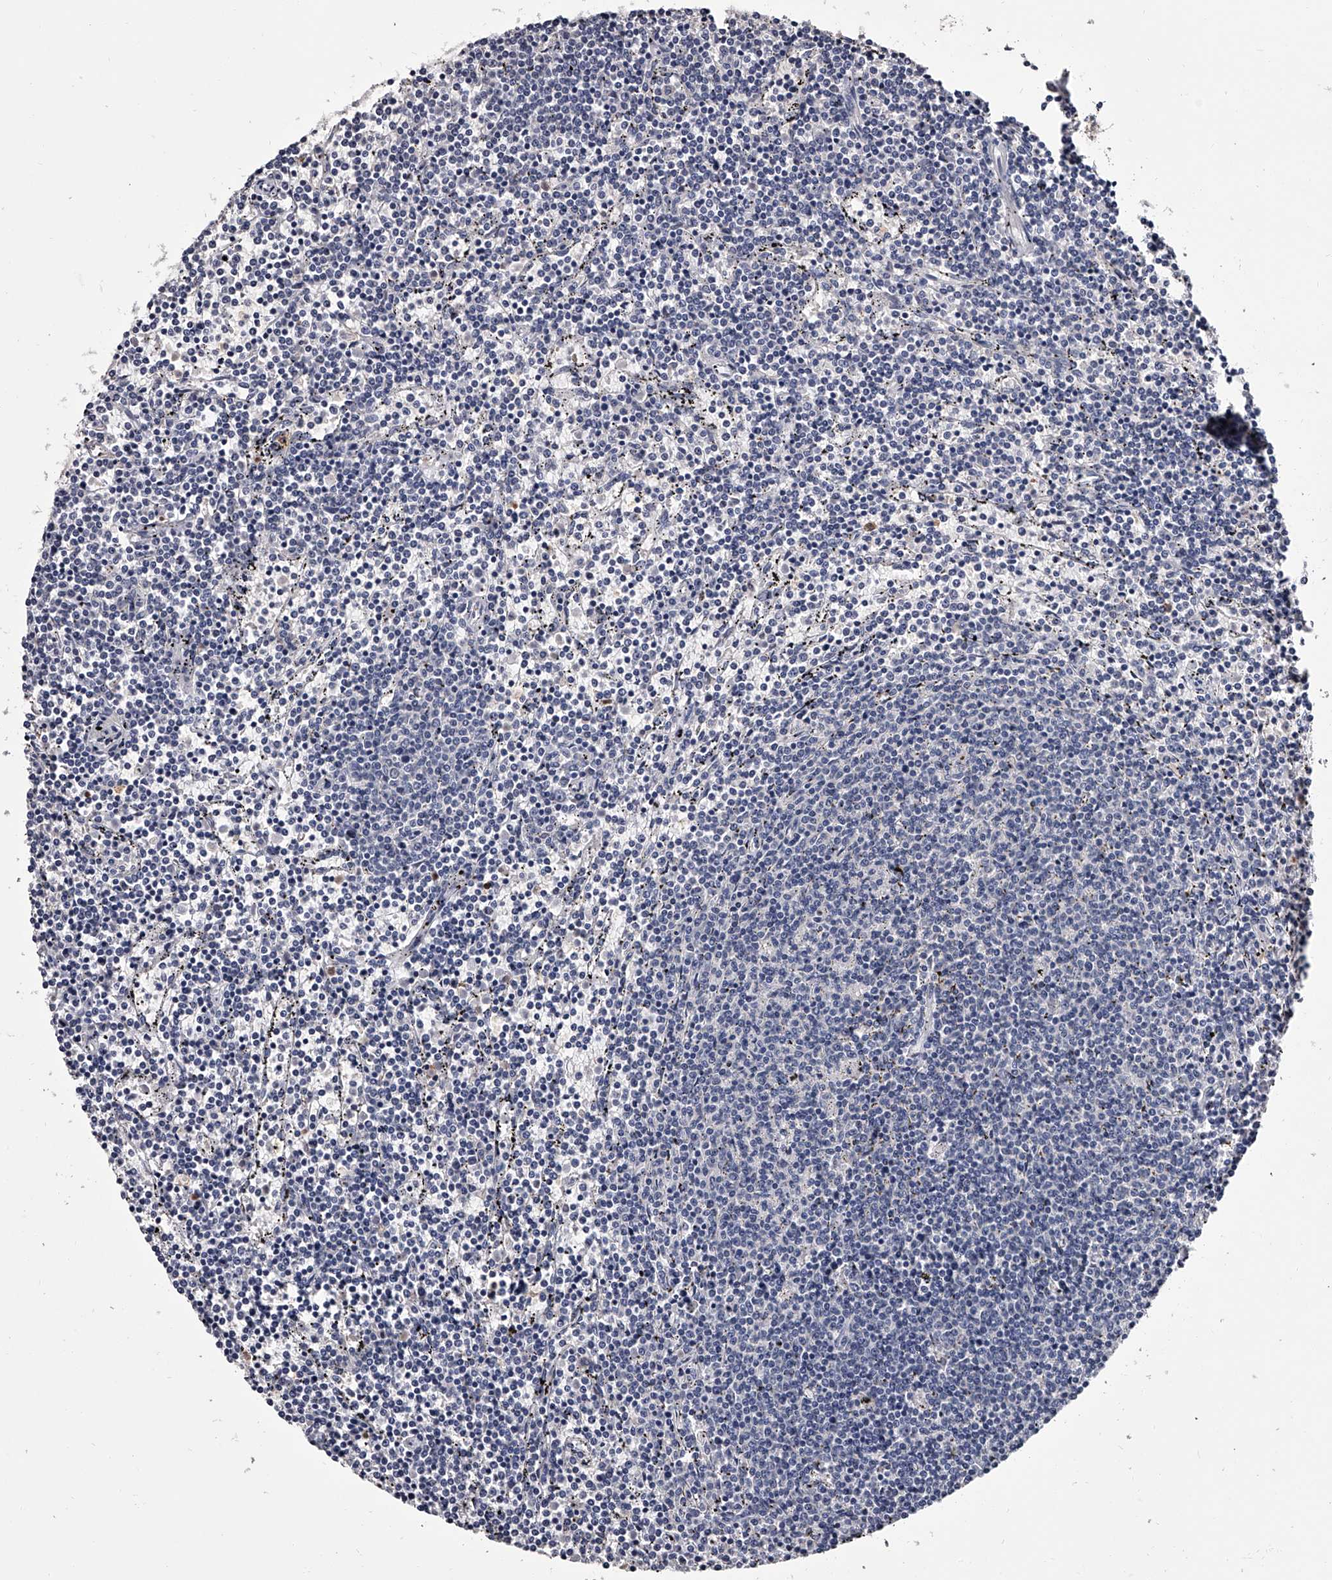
{"staining": {"intensity": "negative", "quantity": "none", "location": "none"}, "tissue": "lymphoma", "cell_type": "Tumor cells", "image_type": "cancer", "snomed": [{"axis": "morphology", "description": "Malignant lymphoma, non-Hodgkin's type, Low grade"}, {"axis": "topography", "description": "Spleen"}], "caption": "Image shows no significant protein staining in tumor cells of malignant lymphoma, non-Hodgkin's type (low-grade).", "gene": "GAPVD1", "patient": {"sex": "female", "age": 50}}